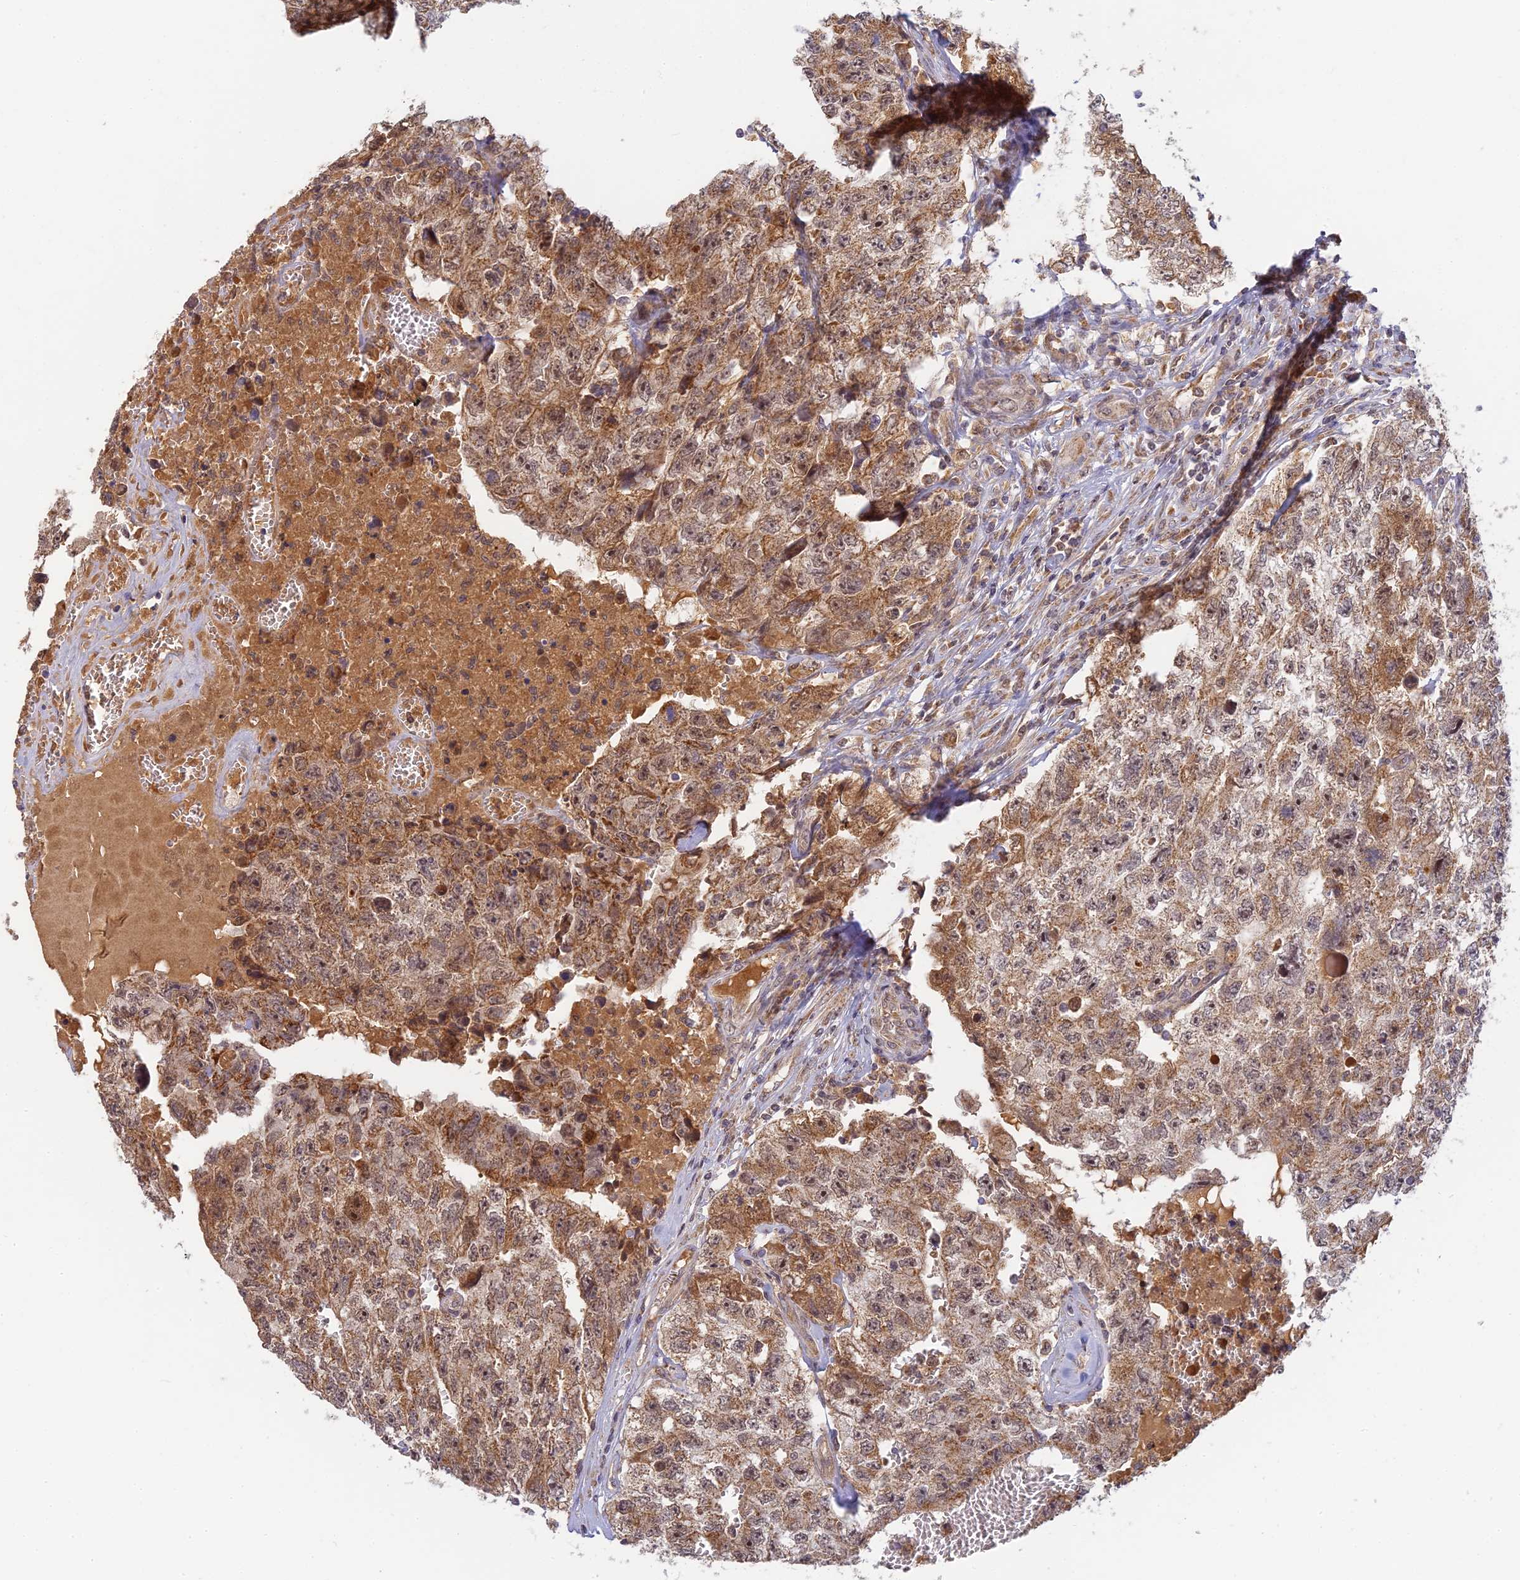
{"staining": {"intensity": "moderate", "quantity": ">75%", "location": "cytoplasmic/membranous"}, "tissue": "testis cancer", "cell_type": "Tumor cells", "image_type": "cancer", "snomed": [{"axis": "morphology", "description": "Carcinoma, Embryonal, NOS"}, {"axis": "topography", "description": "Testis"}], "caption": "DAB (3,3'-diaminobenzidine) immunohistochemical staining of testis cancer reveals moderate cytoplasmic/membranous protein staining in approximately >75% of tumor cells. (IHC, brightfield microscopy, high magnification).", "gene": "RGL3", "patient": {"sex": "male", "age": 17}}